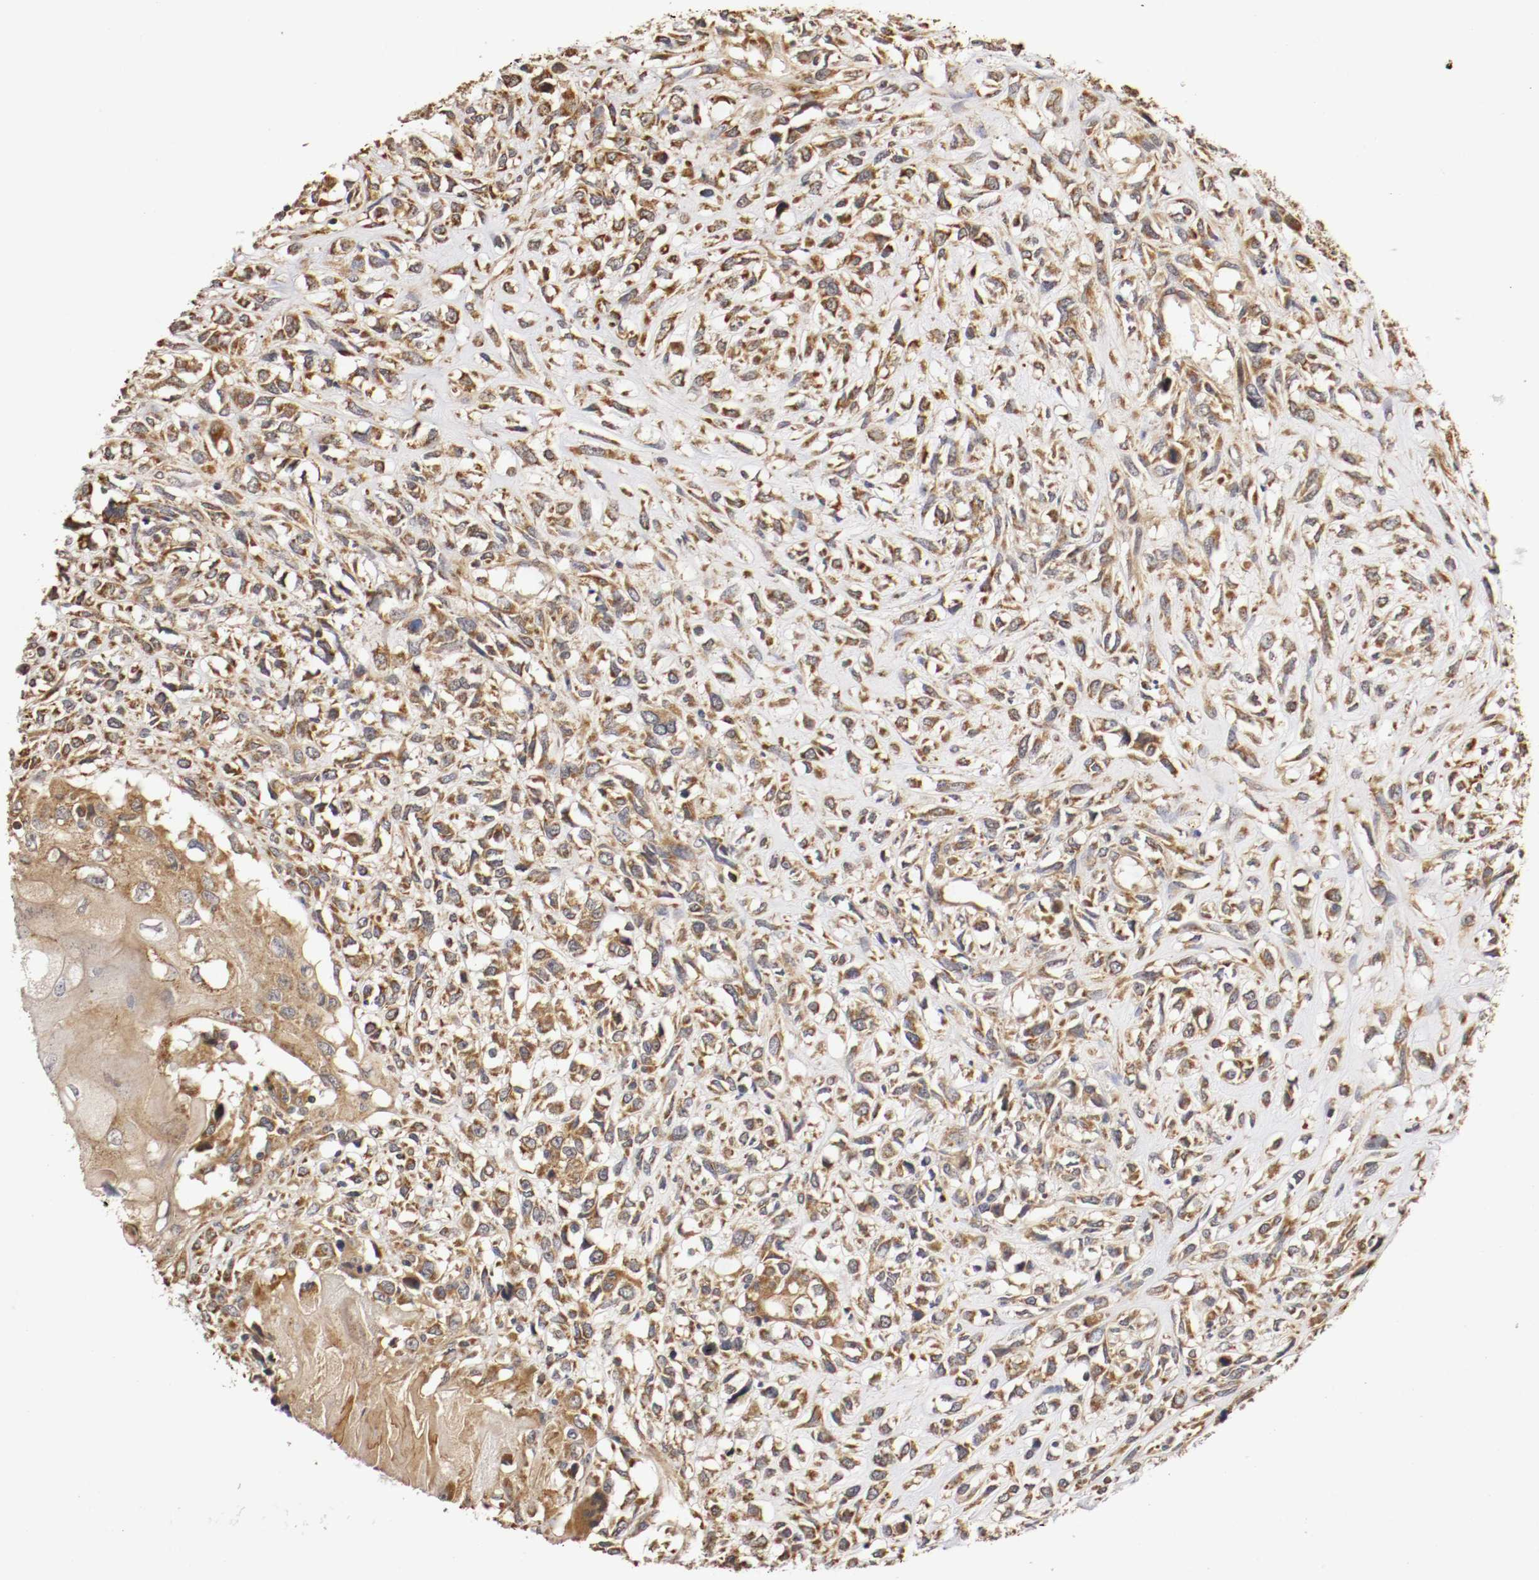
{"staining": {"intensity": "strong", "quantity": ">75%", "location": "cytoplasmic/membranous"}, "tissue": "head and neck cancer", "cell_type": "Tumor cells", "image_type": "cancer", "snomed": [{"axis": "morphology", "description": "Necrosis, NOS"}, {"axis": "morphology", "description": "Neoplasm, malignant, NOS"}, {"axis": "topography", "description": "Salivary gland"}, {"axis": "topography", "description": "Head-Neck"}], "caption": "This photomicrograph reveals immunohistochemistry (IHC) staining of human head and neck malignant neoplasm, with high strong cytoplasmic/membranous staining in about >75% of tumor cells.", "gene": "VEZT", "patient": {"sex": "male", "age": 43}}